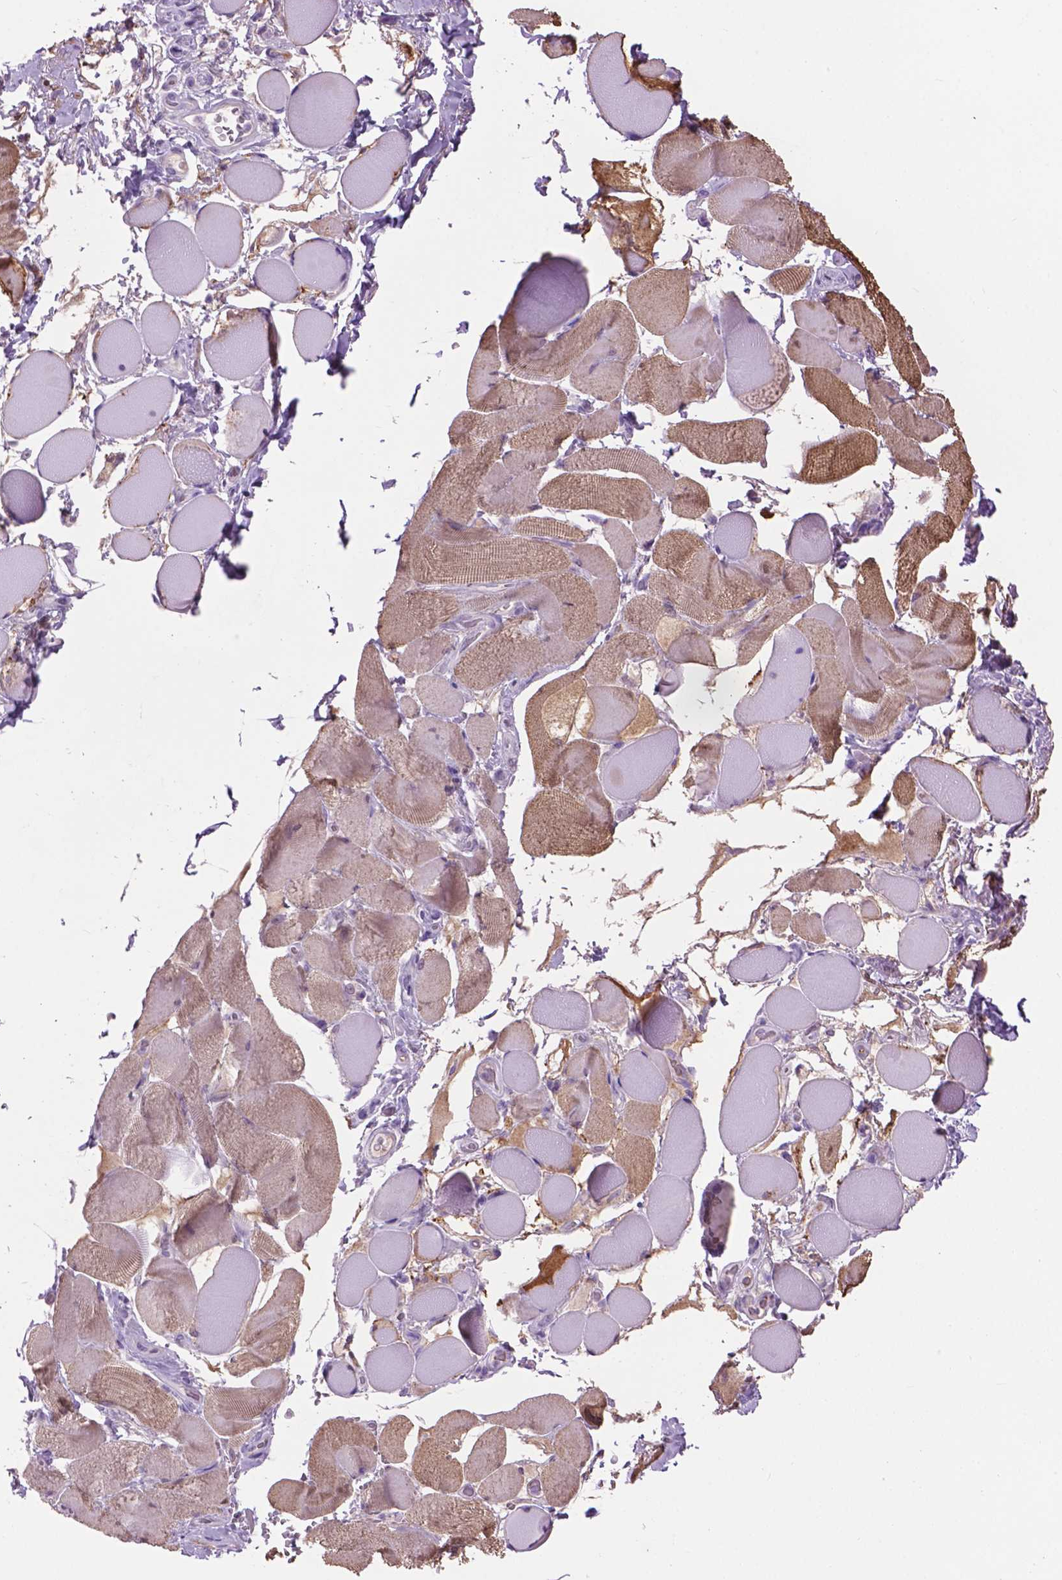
{"staining": {"intensity": "moderate", "quantity": "<25%", "location": "cytoplasmic/membranous"}, "tissue": "skeletal muscle", "cell_type": "Myocytes", "image_type": "normal", "snomed": [{"axis": "morphology", "description": "Normal tissue, NOS"}, {"axis": "topography", "description": "Skeletal muscle"}, {"axis": "topography", "description": "Anal"}, {"axis": "topography", "description": "Peripheral nerve tissue"}], "caption": "Benign skeletal muscle was stained to show a protein in brown. There is low levels of moderate cytoplasmic/membranous positivity in about <25% of myocytes.", "gene": "CRYBA4", "patient": {"sex": "male", "age": 53}}